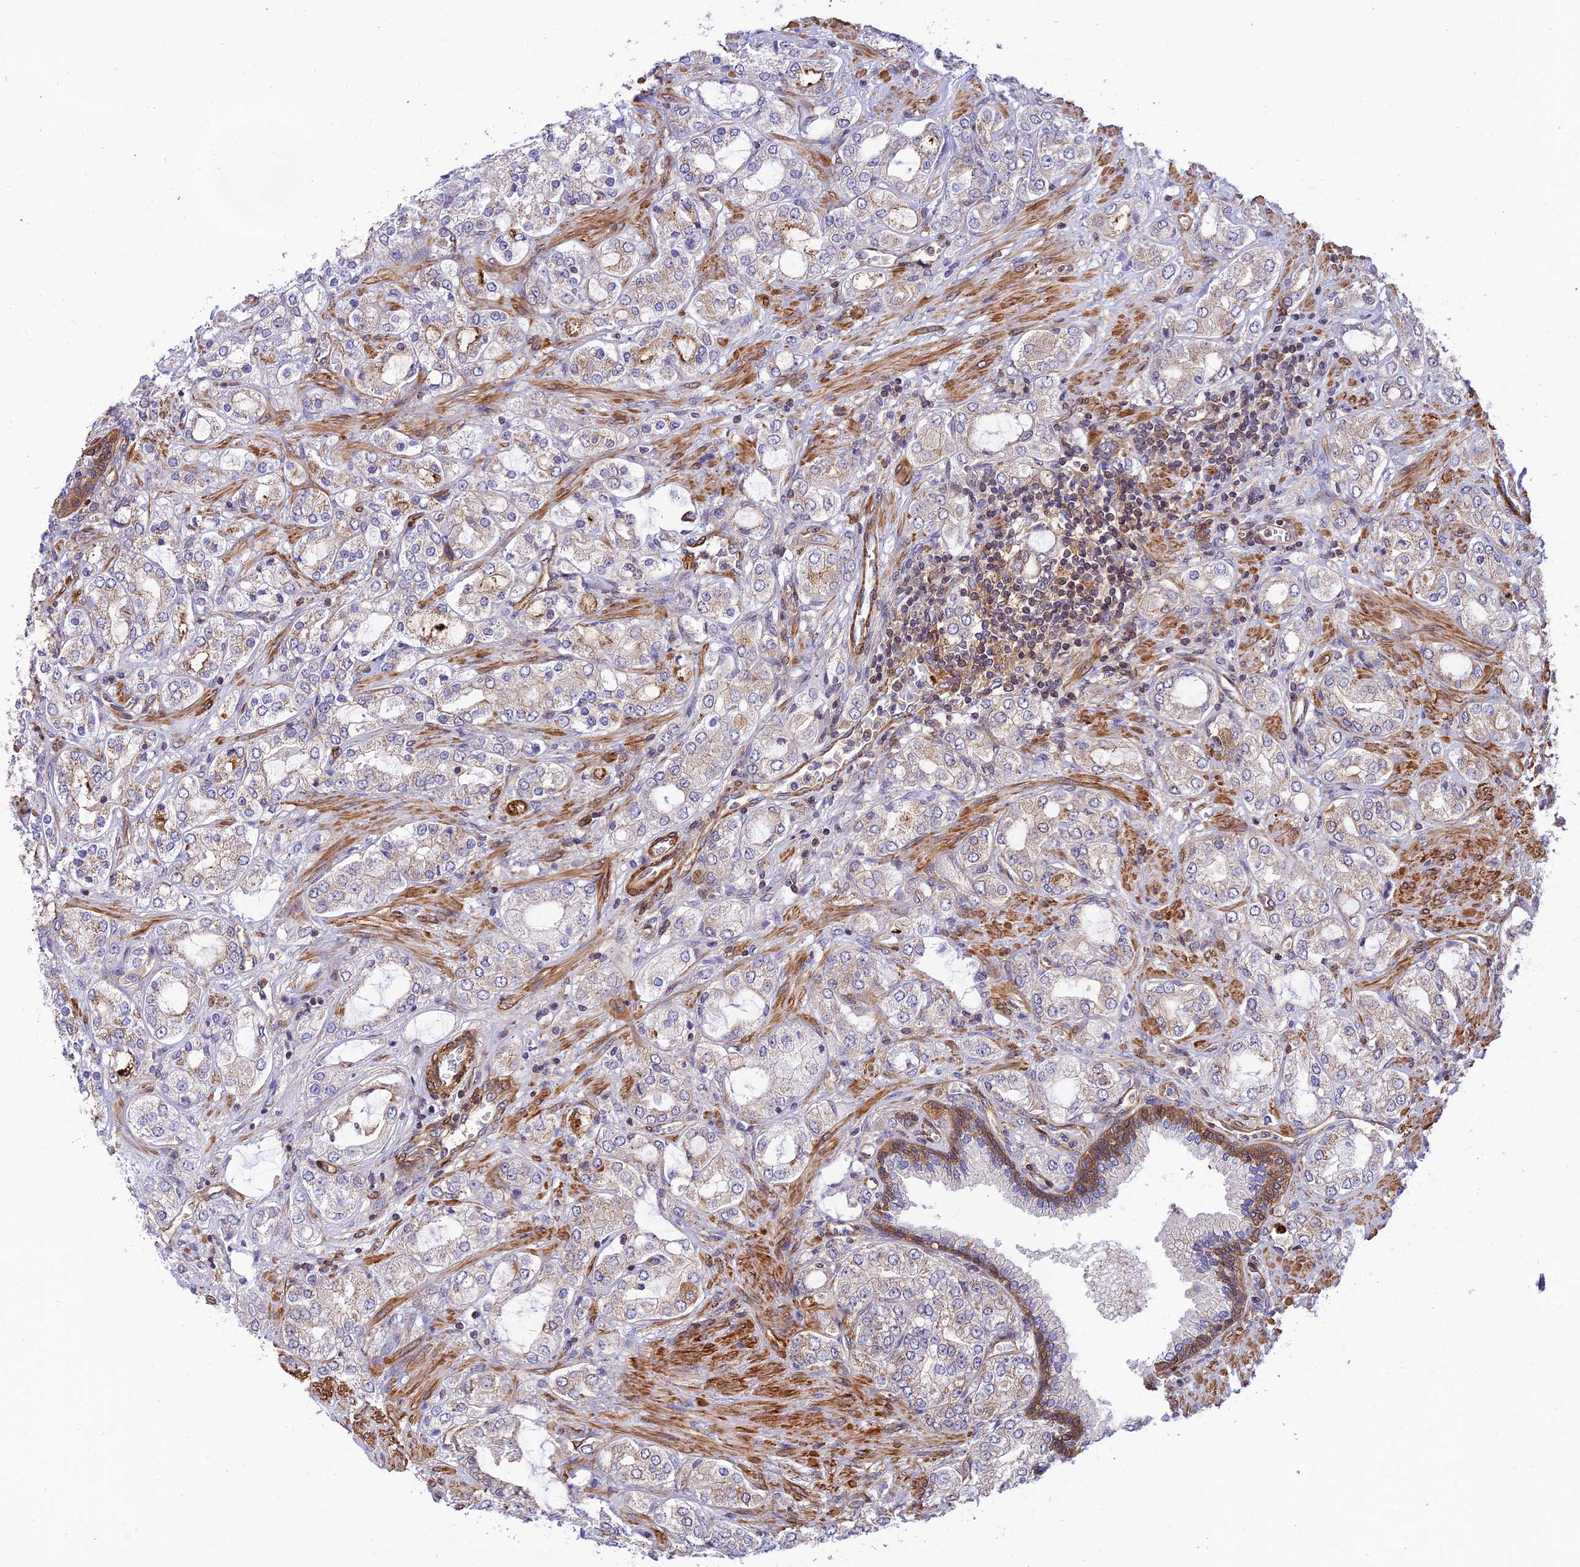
{"staining": {"intensity": "weak", "quantity": "<25%", "location": "cytoplasmic/membranous"}, "tissue": "prostate cancer", "cell_type": "Tumor cells", "image_type": "cancer", "snomed": [{"axis": "morphology", "description": "Adenocarcinoma, High grade"}, {"axis": "topography", "description": "Prostate"}], "caption": "Tumor cells show no significant expression in prostate high-grade adenocarcinoma. The staining is performed using DAB brown chromogen with nuclei counter-stained in using hematoxylin.", "gene": "EVI5L", "patient": {"sex": "male", "age": 64}}